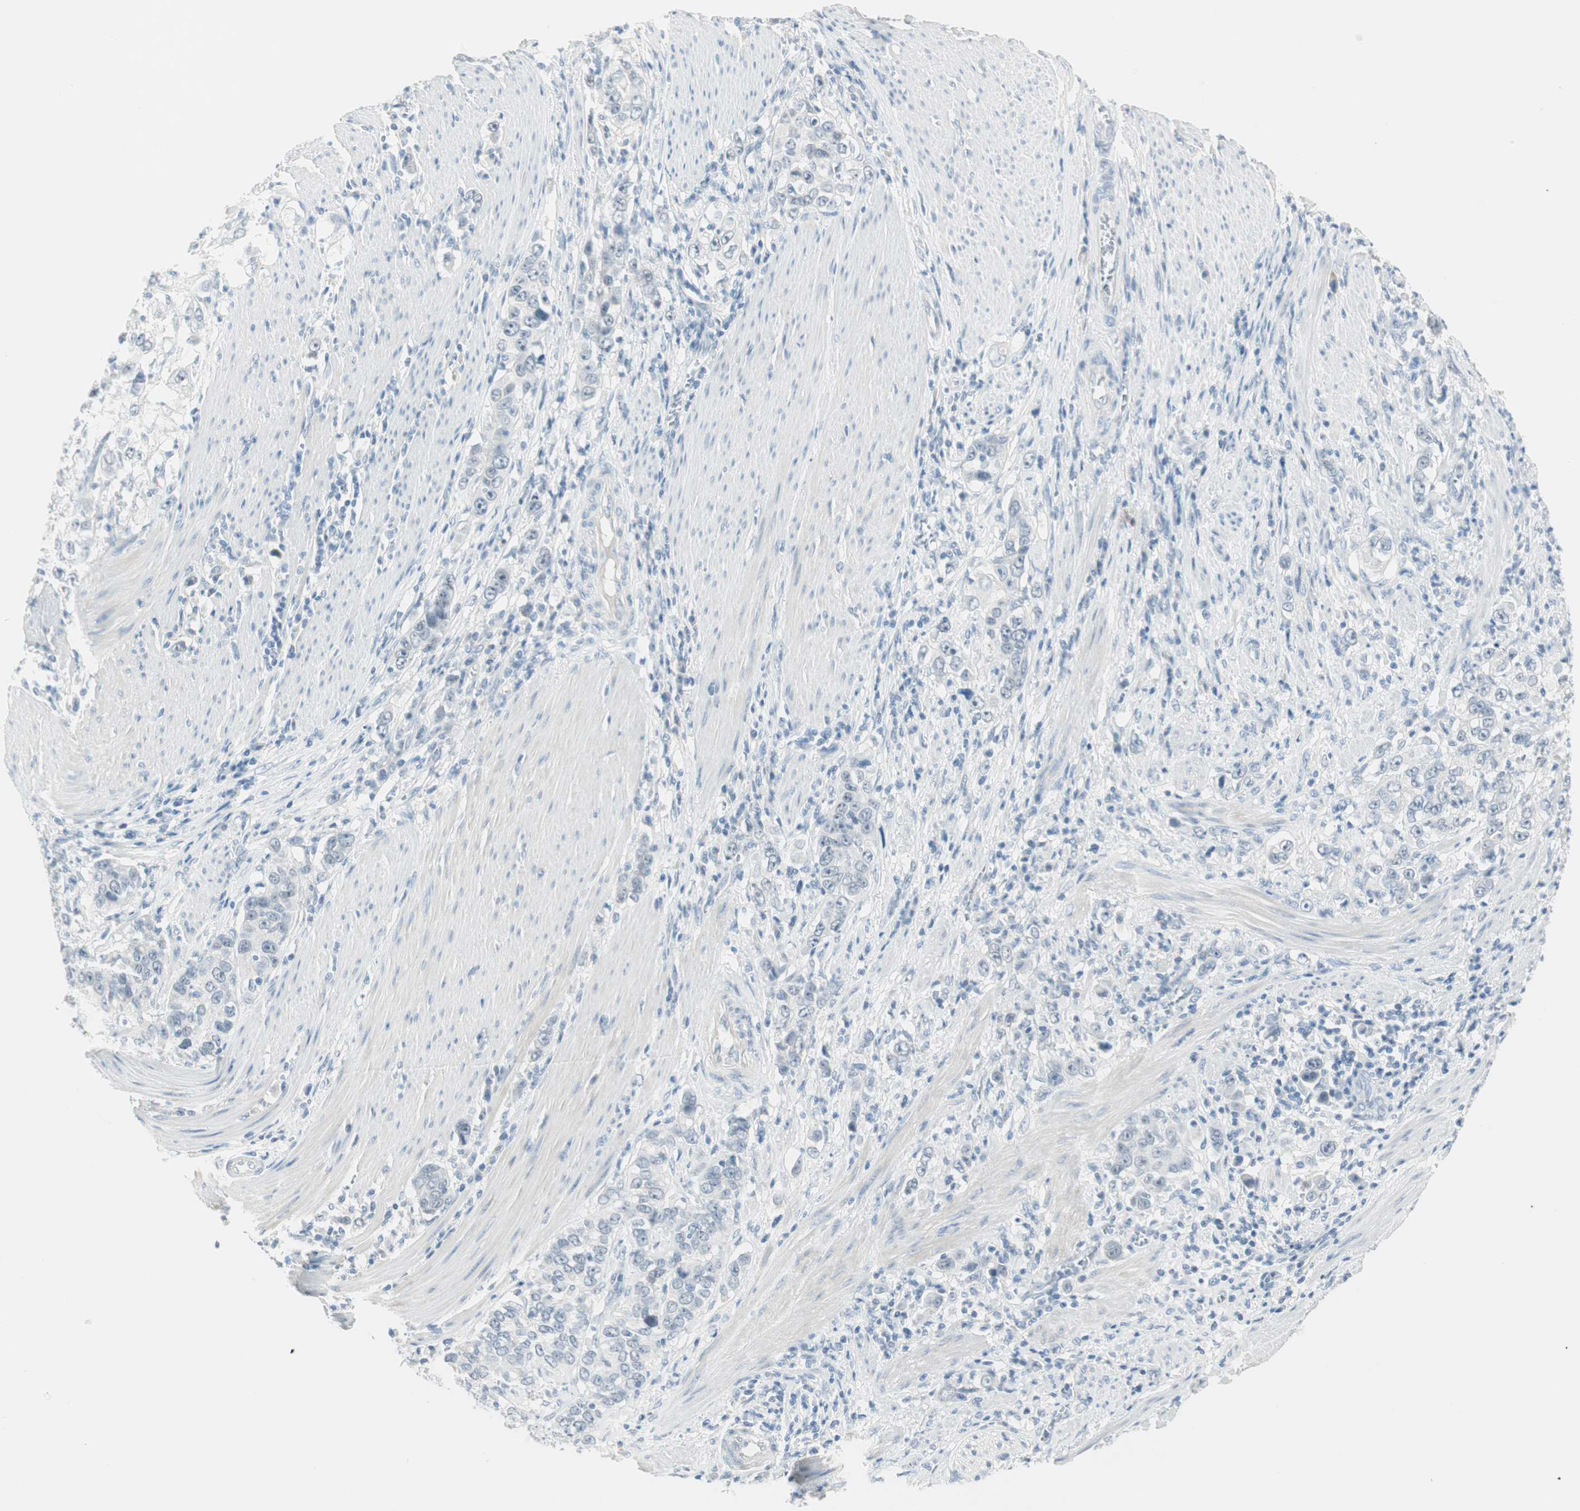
{"staining": {"intensity": "negative", "quantity": "none", "location": "none"}, "tissue": "stomach cancer", "cell_type": "Tumor cells", "image_type": "cancer", "snomed": [{"axis": "morphology", "description": "Adenocarcinoma, NOS"}, {"axis": "topography", "description": "Stomach, lower"}], "caption": "Stomach cancer stained for a protein using immunohistochemistry (IHC) displays no positivity tumor cells.", "gene": "MLLT10", "patient": {"sex": "female", "age": 72}}